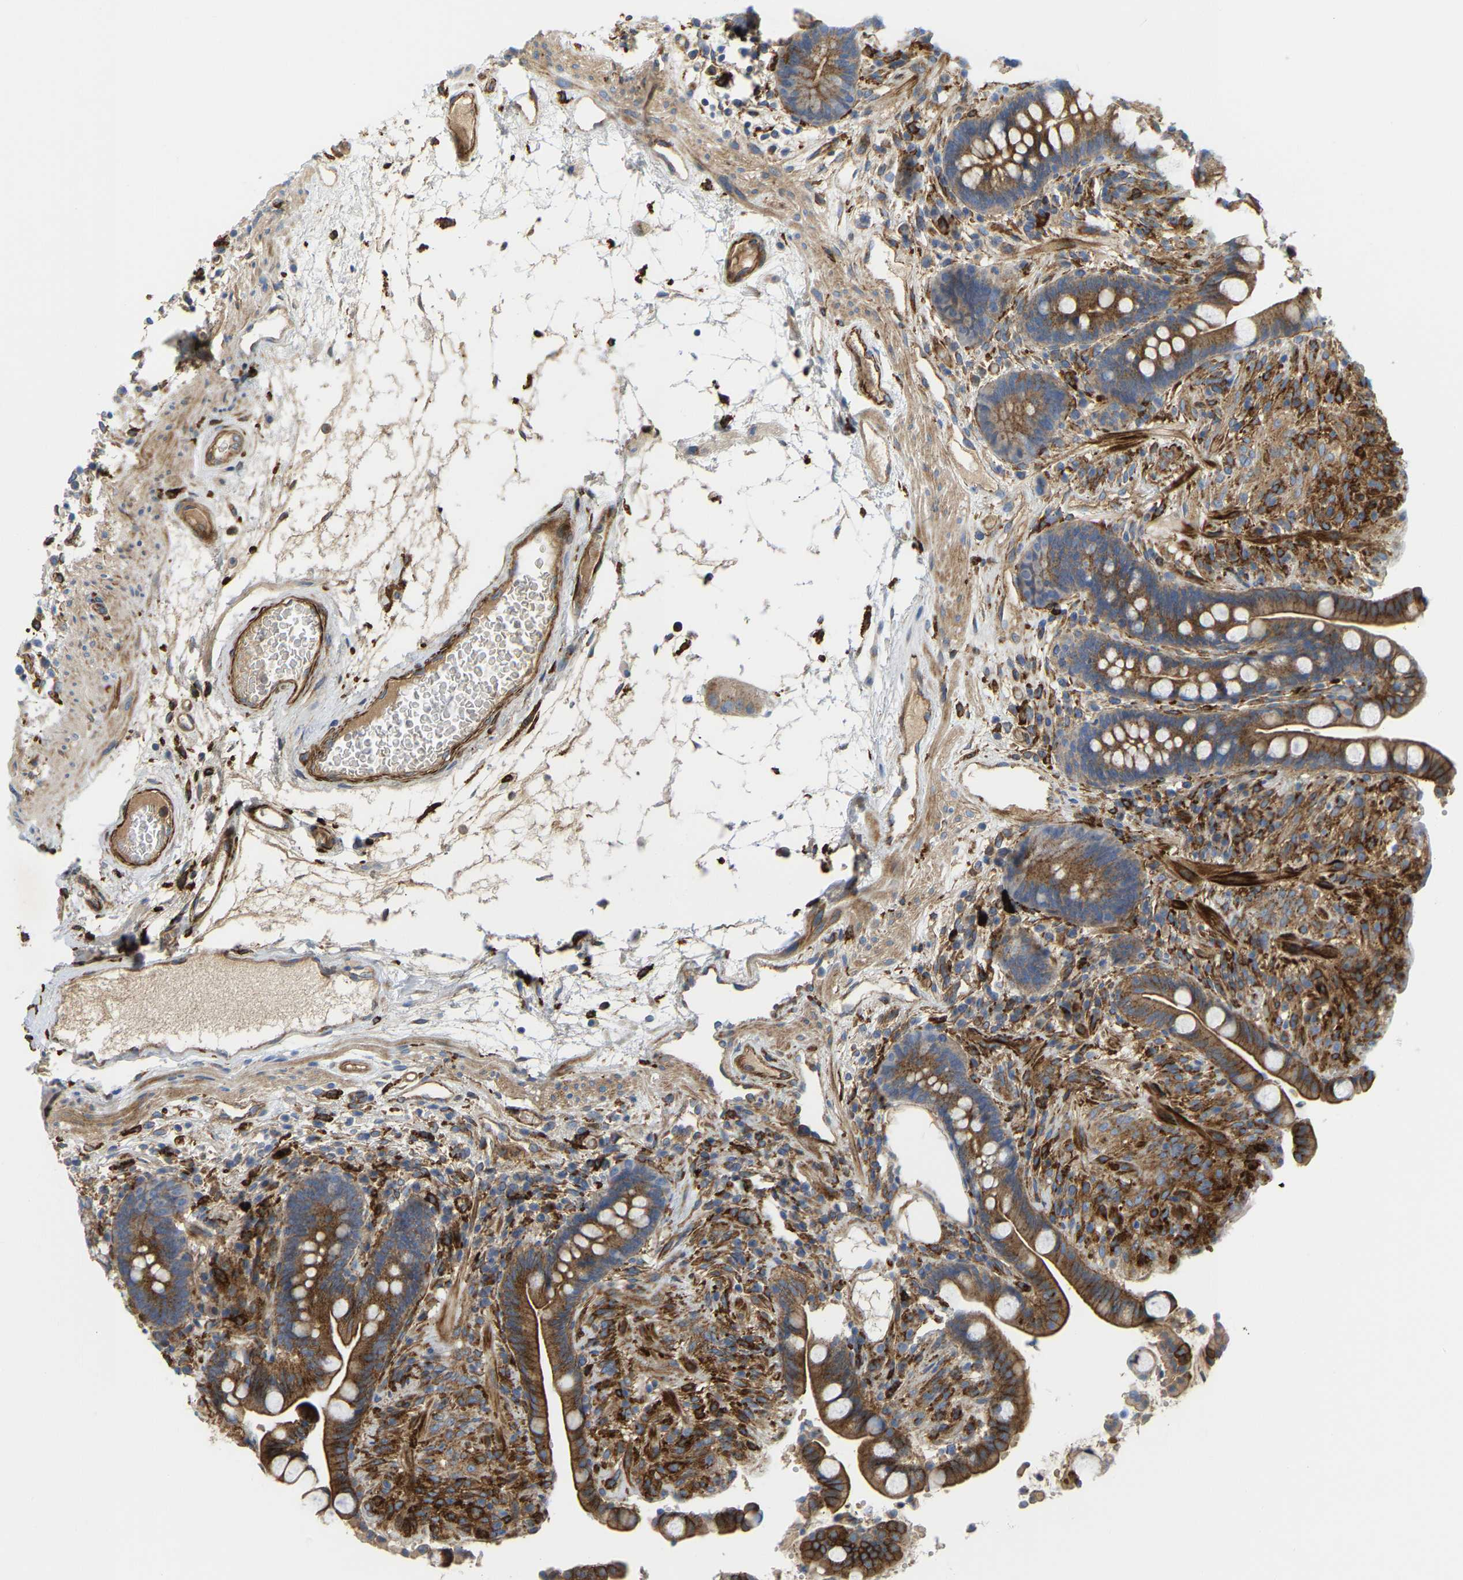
{"staining": {"intensity": "moderate", "quantity": ">75%", "location": "cytoplasmic/membranous"}, "tissue": "colon", "cell_type": "Endothelial cells", "image_type": "normal", "snomed": [{"axis": "morphology", "description": "Normal tissue, NOS"}, {"axis": "topography", "description": "Colon"}], "caption": "The image displays a brown stain indicating the presence of a protein in the cytoplasmic/membranous of endothelial cells in colon.", "gene": "PICALM", "patient": {"sex": "male", "age": 73}}